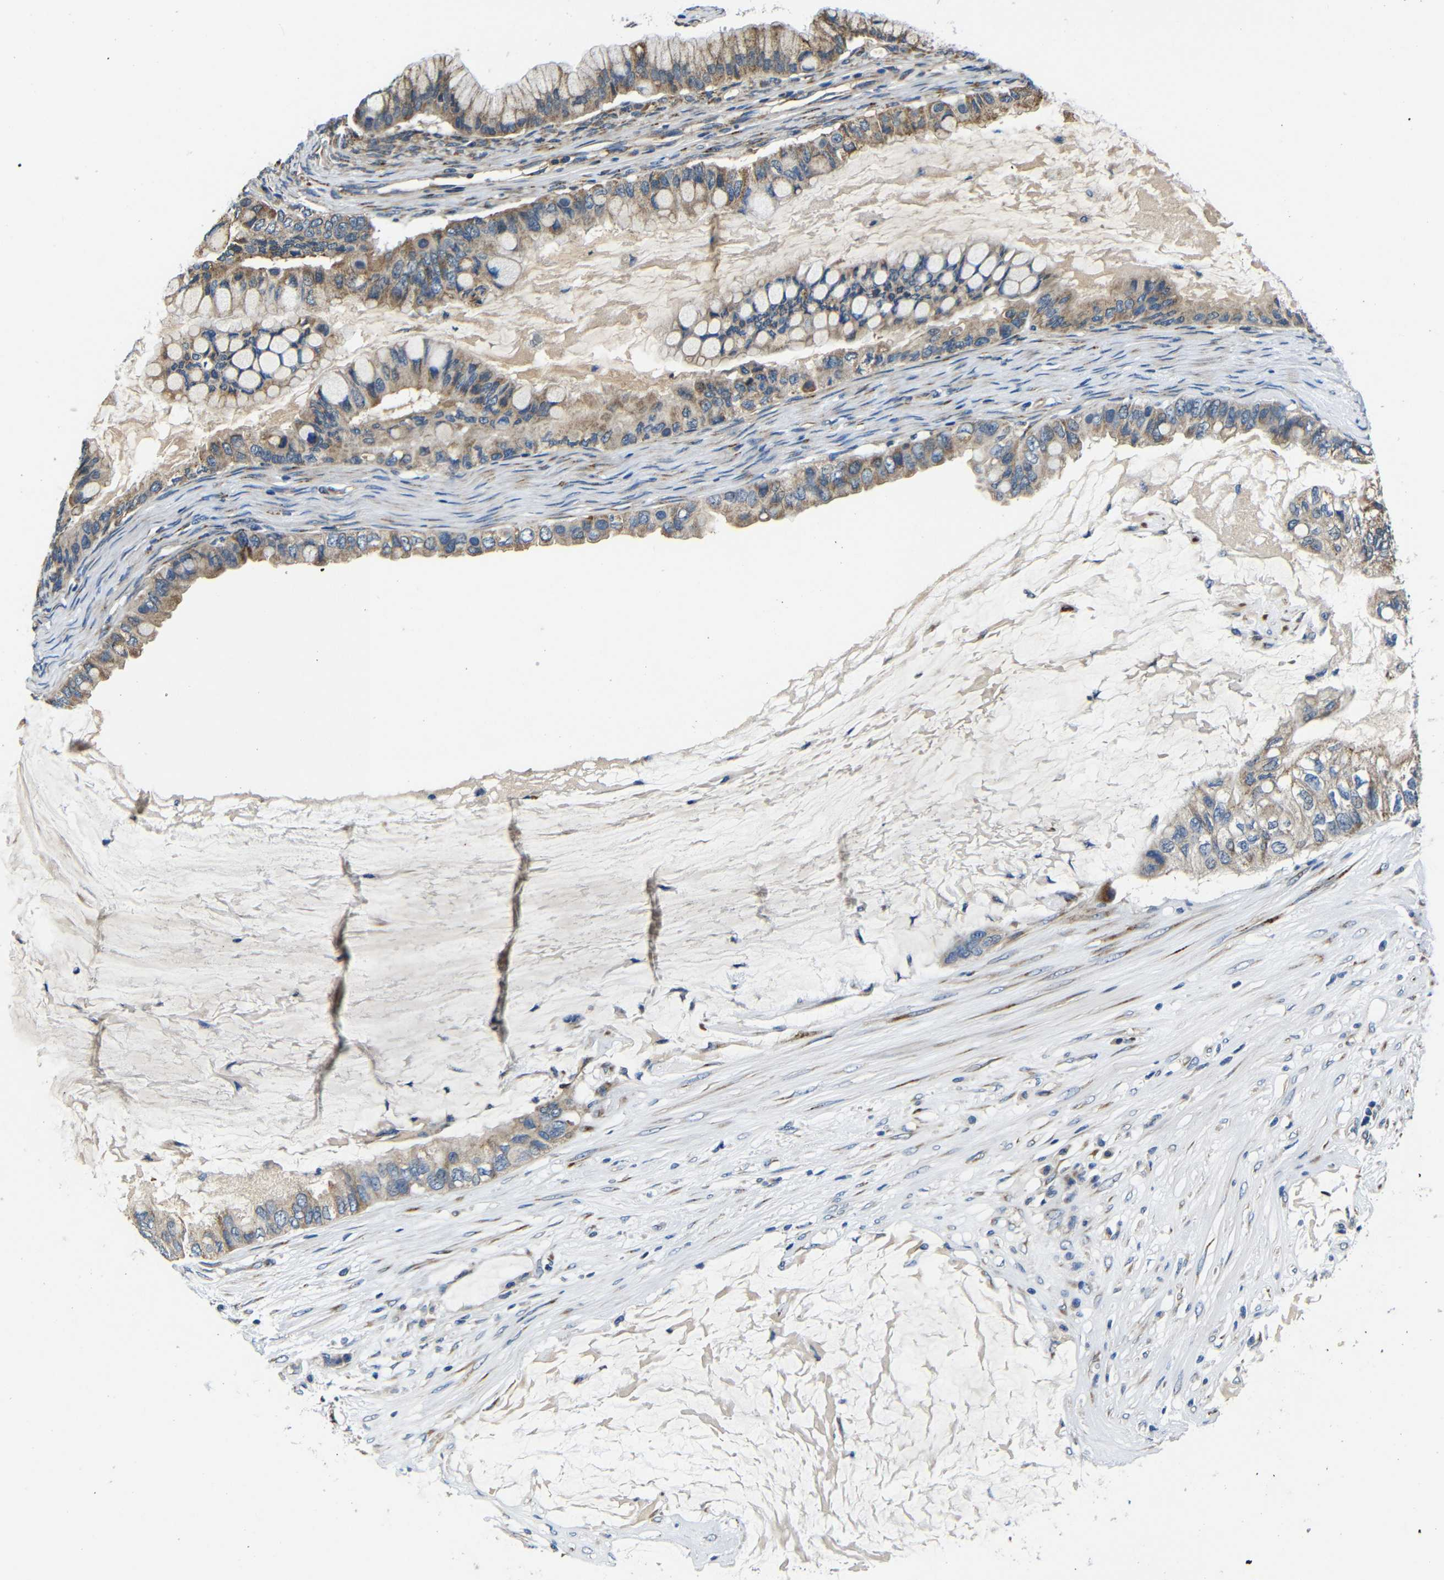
{"staining": {"intensity": "weak", "quantity": ">75%", "location": "cytoplasmic/membranous"}, "tissue": "ovarian cancer", "cell_type": "Tumor cells", "image_type": "cancer", "snomed": [{"axis": "morphology", "description": "Cystadenocarcinoma, mucinous, NOS"}, {"axis": "topography", "description": "Ovary"}], "caption": "Brown immunohistochemical staining in human ovarian cancer (mucinous cystadenocarcinoma) shows weak cytoplasmic/membranous staining in approximately >75% of tumor cells.", "gene": "FKBP14", "patient": {"sex": "female", "age": 80}}